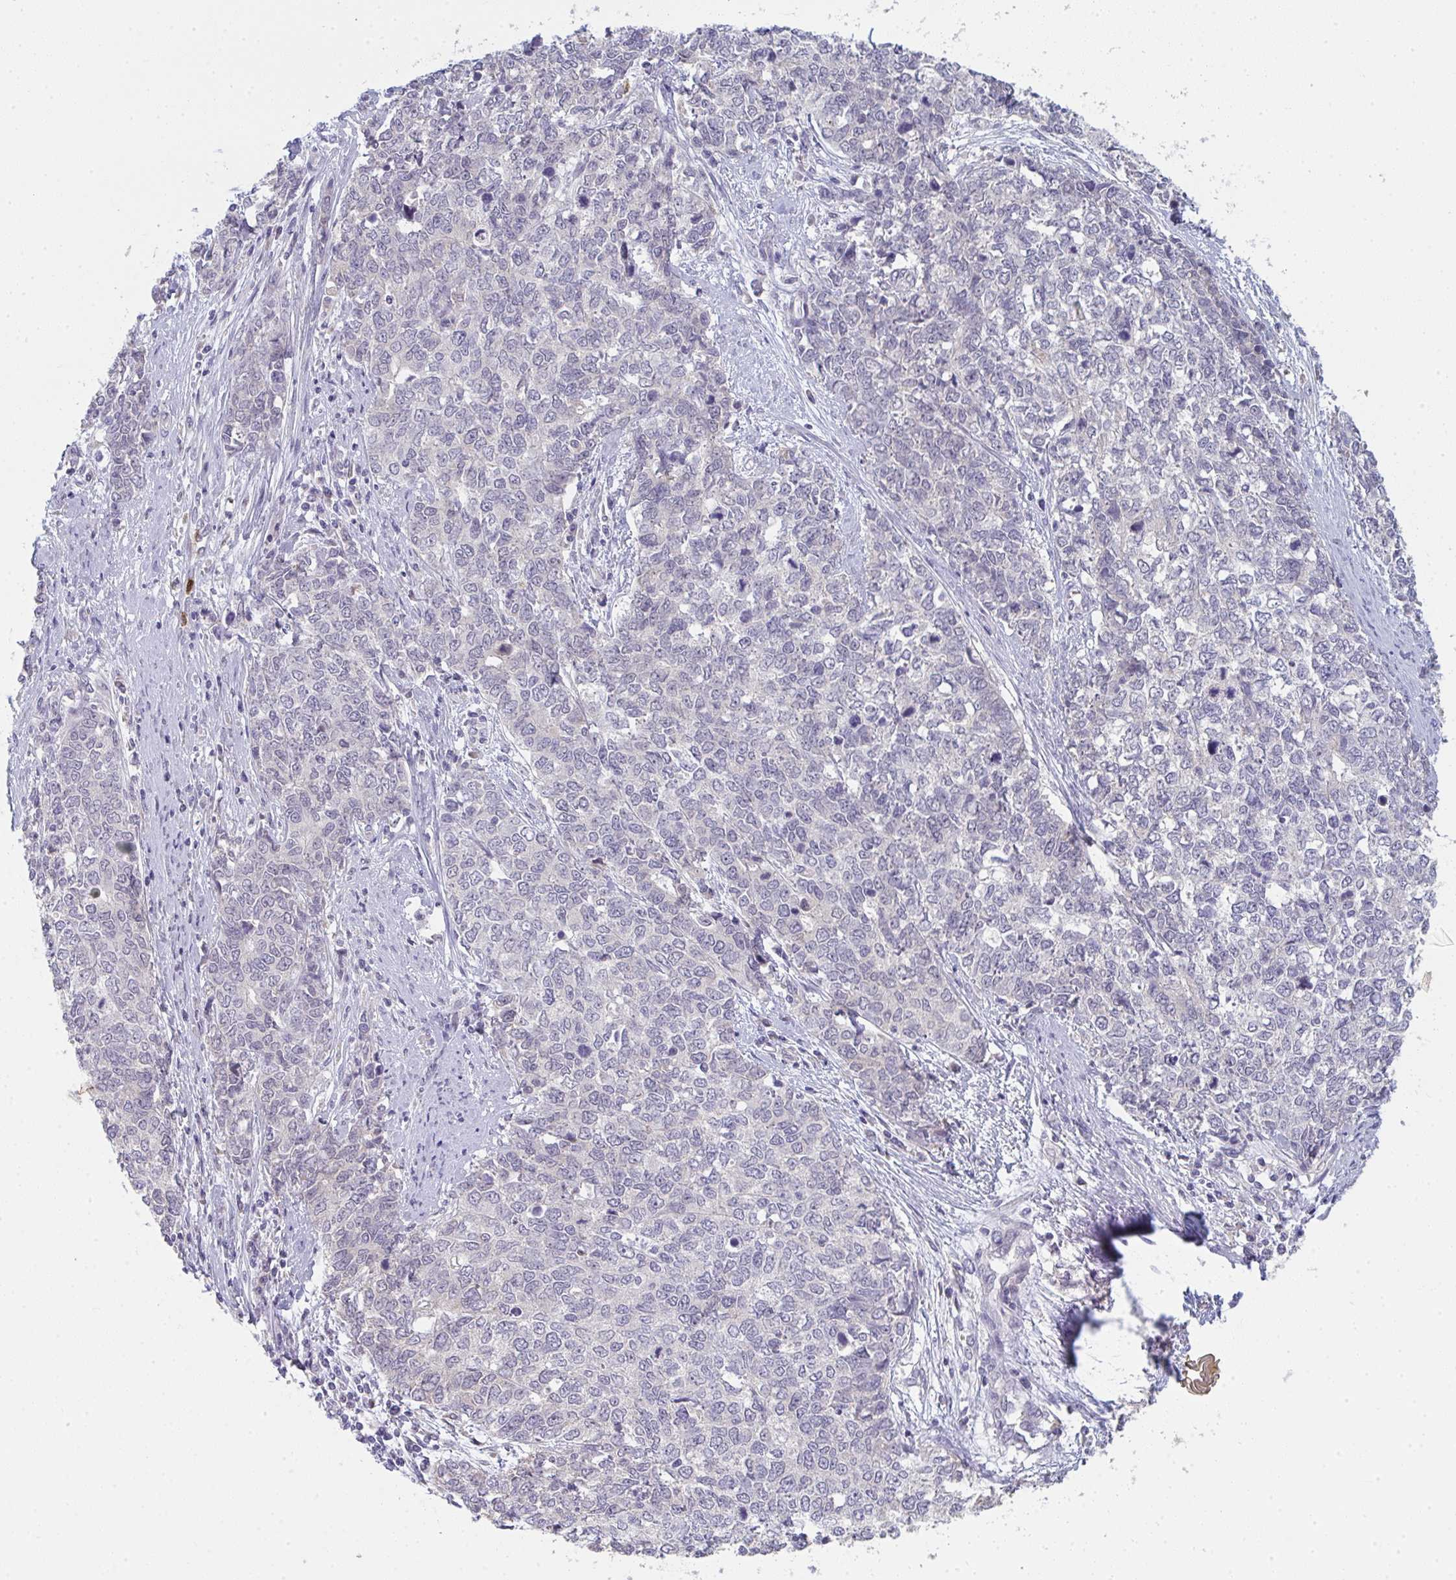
{"staining": {"intensity": "negative", "quantity": "none", "location": "none"}, "tissue": "cervical cancer", "cell_type": "Tumor cells", "image_type": "cancer", "snomed": [{"axis": "morphology", "description": "Adenocarcinoma, NOS"}, {"axis": "topography", "description": "Cervix"}], "caption": "An image of adenocarcinoma (cervical) stained for a protein exhibits no brown staining in tumor cells. (Stains: DAB (3,3'-diaminobenzidine) IHC with hematoxylin counter stain, Microscopy: brightfield microscopy at high magnification).", "gene": "RIOK1", "patient": {"sex": "female", "age": 63}}